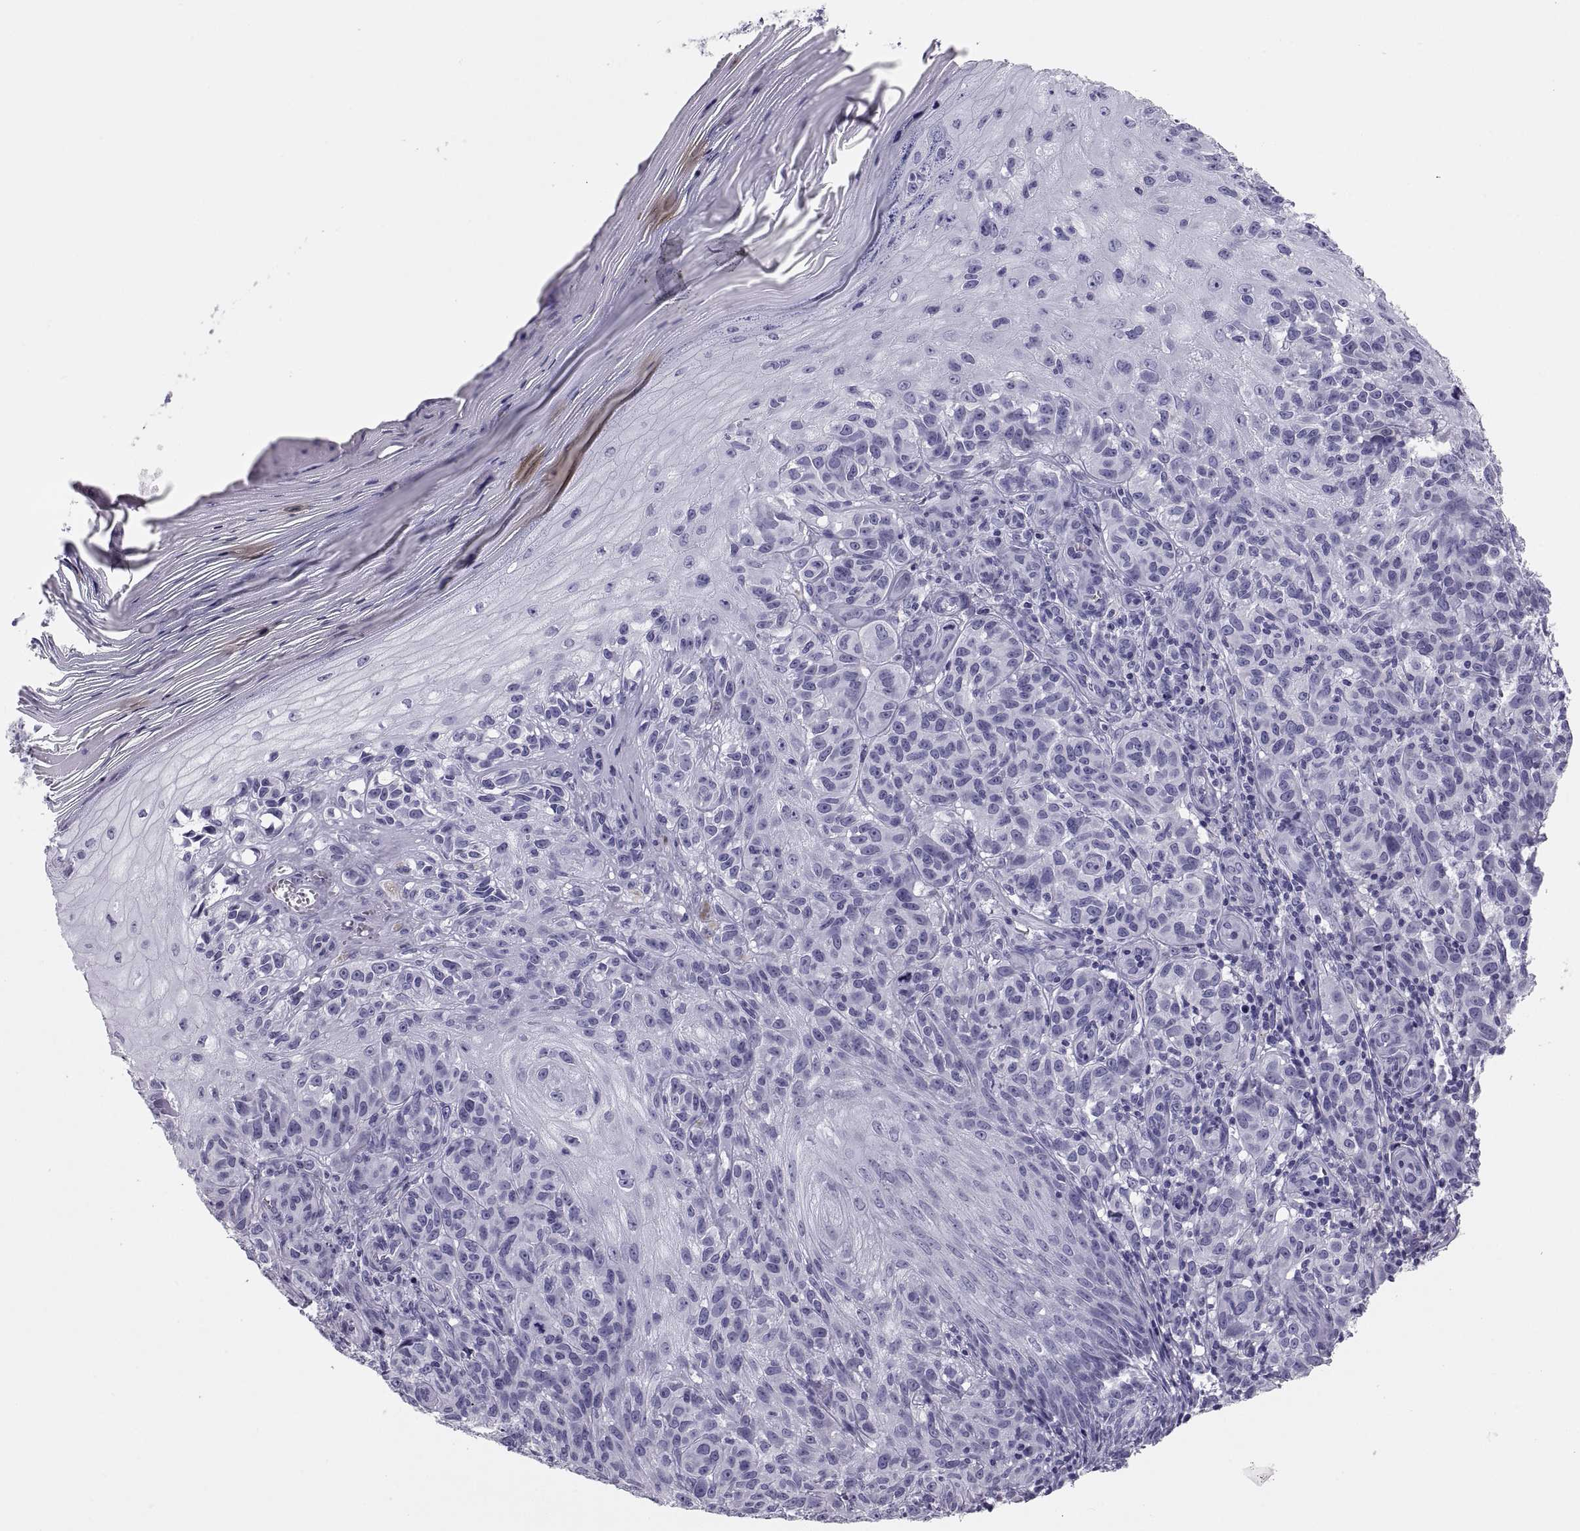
{"staining": {"intensity": "negative", "quantity": "none", "location": "none"}, "tissue": "melanoma", "cell_type": "Tumor cells", "image_type": "cancer", "snomed": [{"axis": "morphology", "description": "Malignant melanoma, NOS"}, {"axis": "topography", "description": "Skin"}], "caption": "There is no significant positivity in tumor cells of melanoma. The staining is performed using DAB brown chromogen with nuclei counter-stained in using hematoxylin.", "gene": "PAX2", "patient": {"sex": "female", "age": 53}}